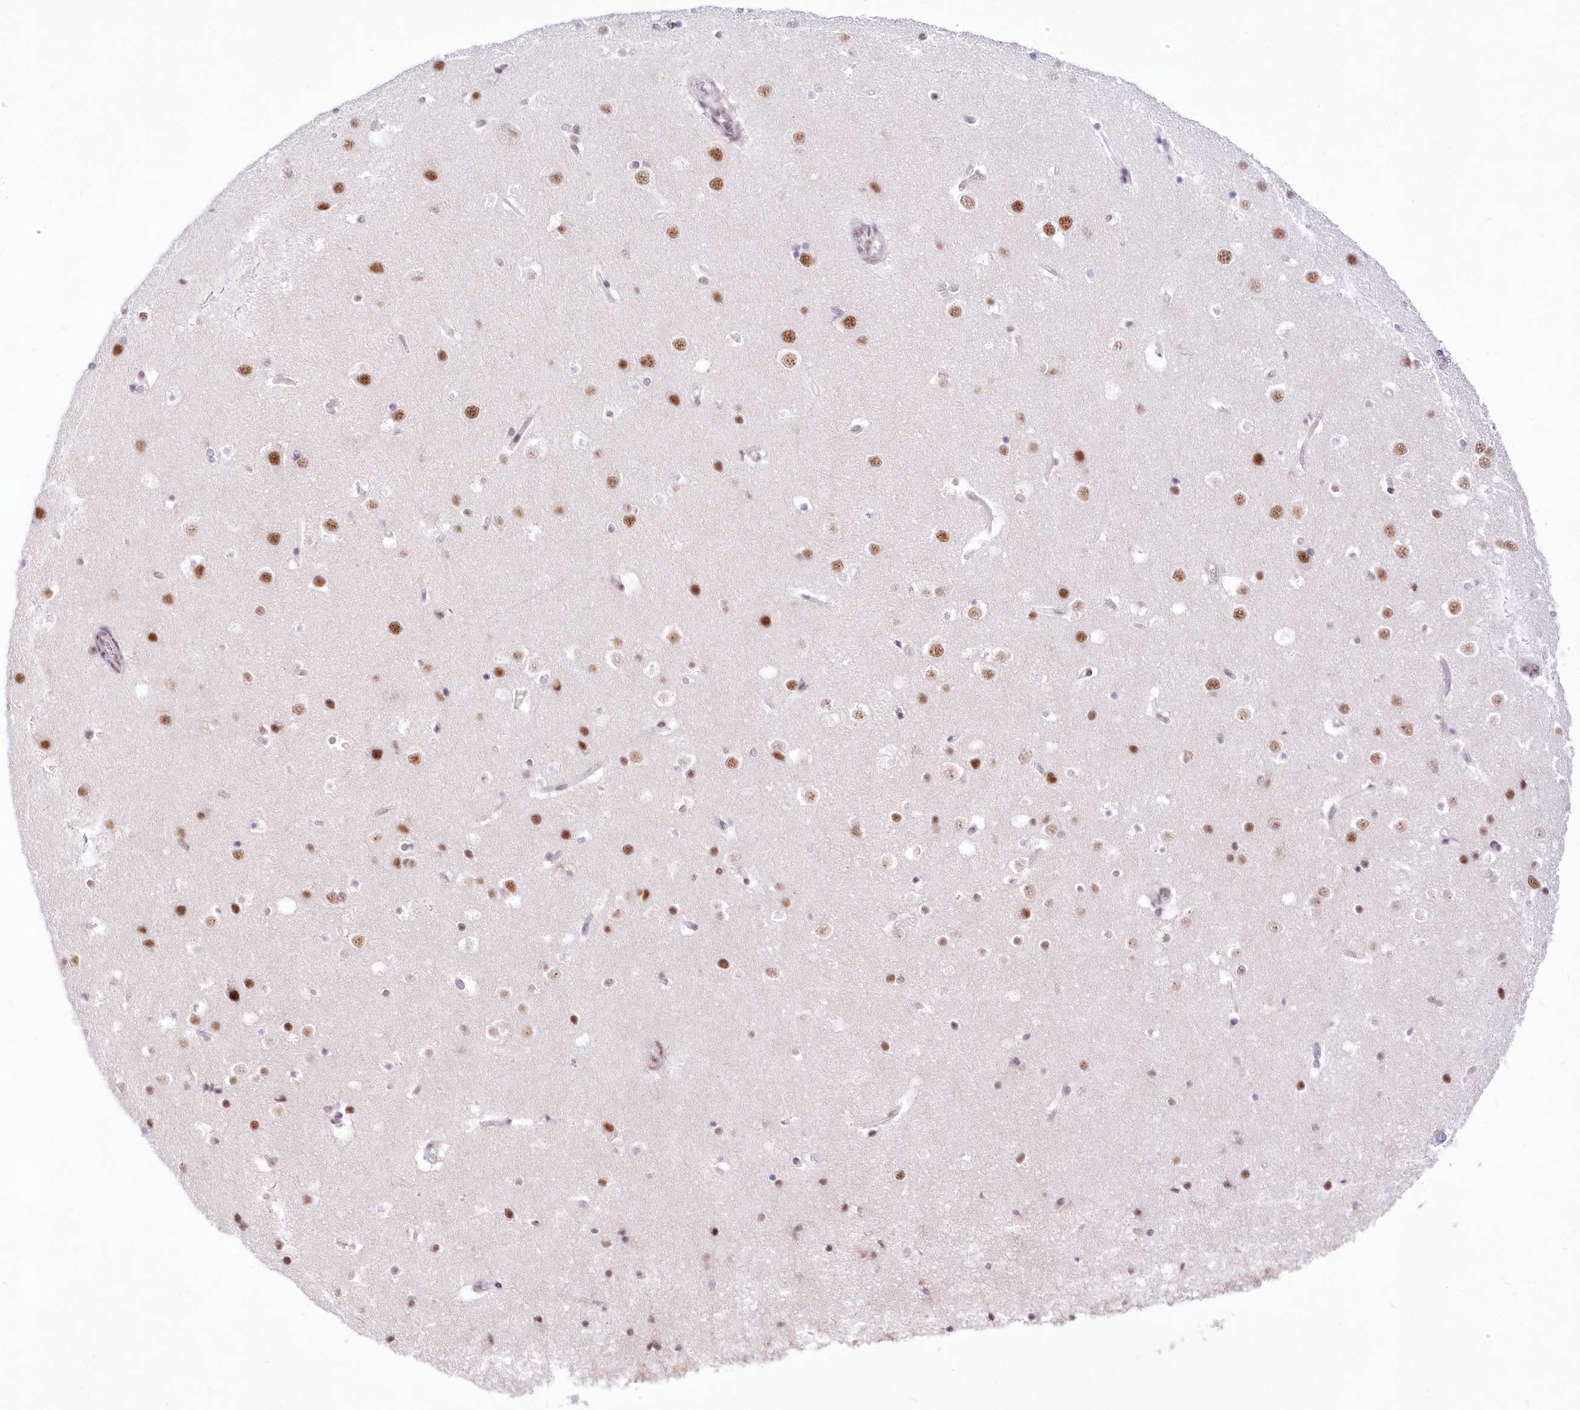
{"staining": {"intensity": "weak", "quantity": ">75%", "location": "cytoplasmic/membranous"}, "tissue": "cerebral cortex", "cell_type": "Endothelial cells", "image_type": "normal", "snomed": [{"axis": "morphology", "description": "Normal tissue, NOS"}, {"axis": "topography", "description": "Cerebral cortex"}], "caption": "The micrograph exhibits staining of unremarkable cerebral cortex, revealing weak cytoplasmic/membranous protein staining (brown color) within endothelial cells.", "gene": "NSUN2", "patient": {"sex": "male", "age": 54}}